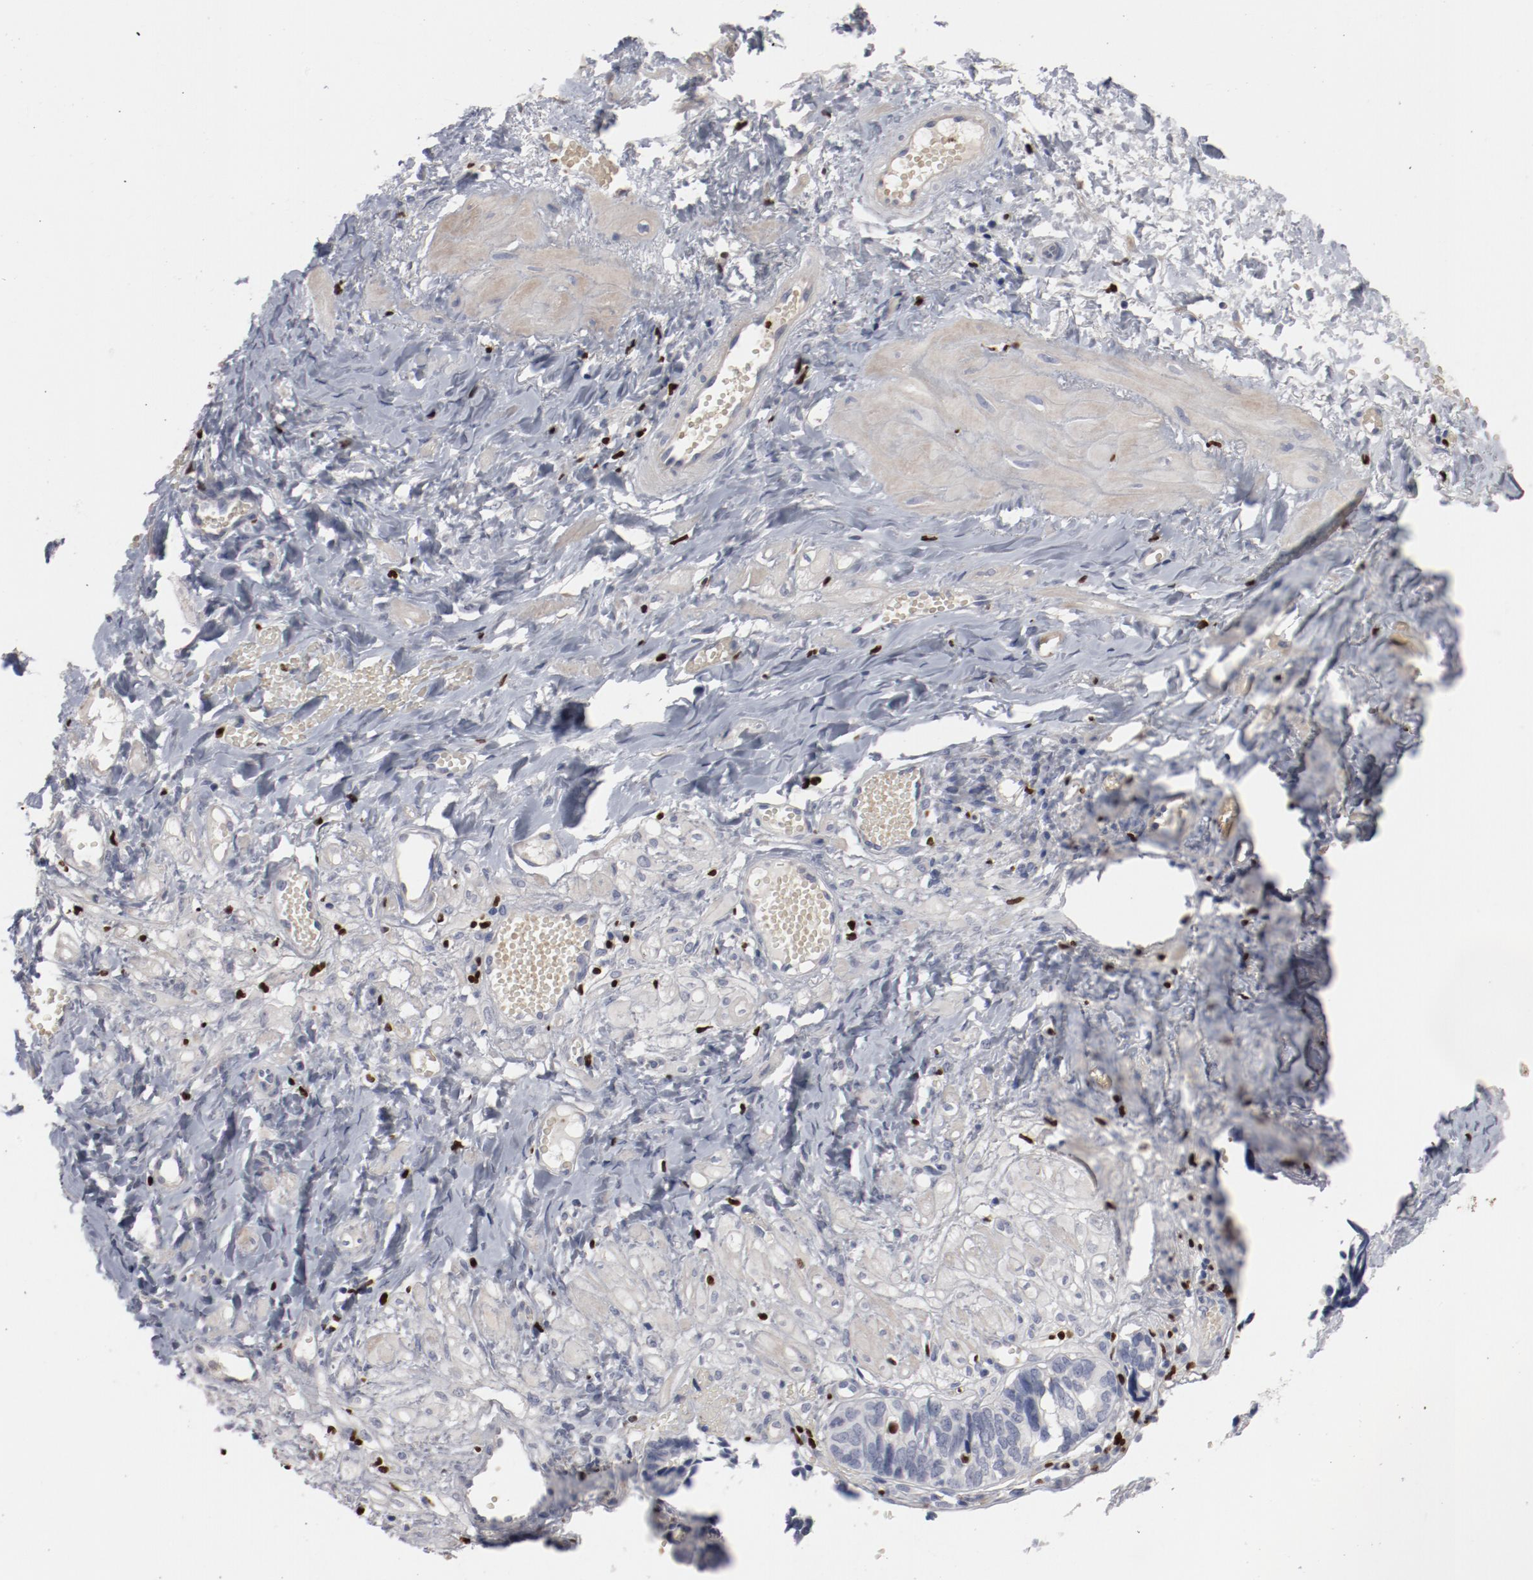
{"staining": {"intensity": "negative", "quantity": "none", "location": "none"}, "tissue": "ovarian cancer", "cell_type": "Tumor cells", "image_type": "cancer", "snomed": [{"axis": "morphology", "description": "Cystadenocarcinoma, serous, NOS"}, {"axis": "topography", "description": "Ovary"}], "caption": "Ovarian serous cystadenocarcinoma was stained to show a protein in brown. There is no significant staining in tumor cells. The staining was performed using DAB to visualize the protein expression in brown, while the nuclei were stained in blue with hematoxylin (Magnification: 20x).", "gene": "SPI1", "patient": {"sex": "female", "age": 77}}